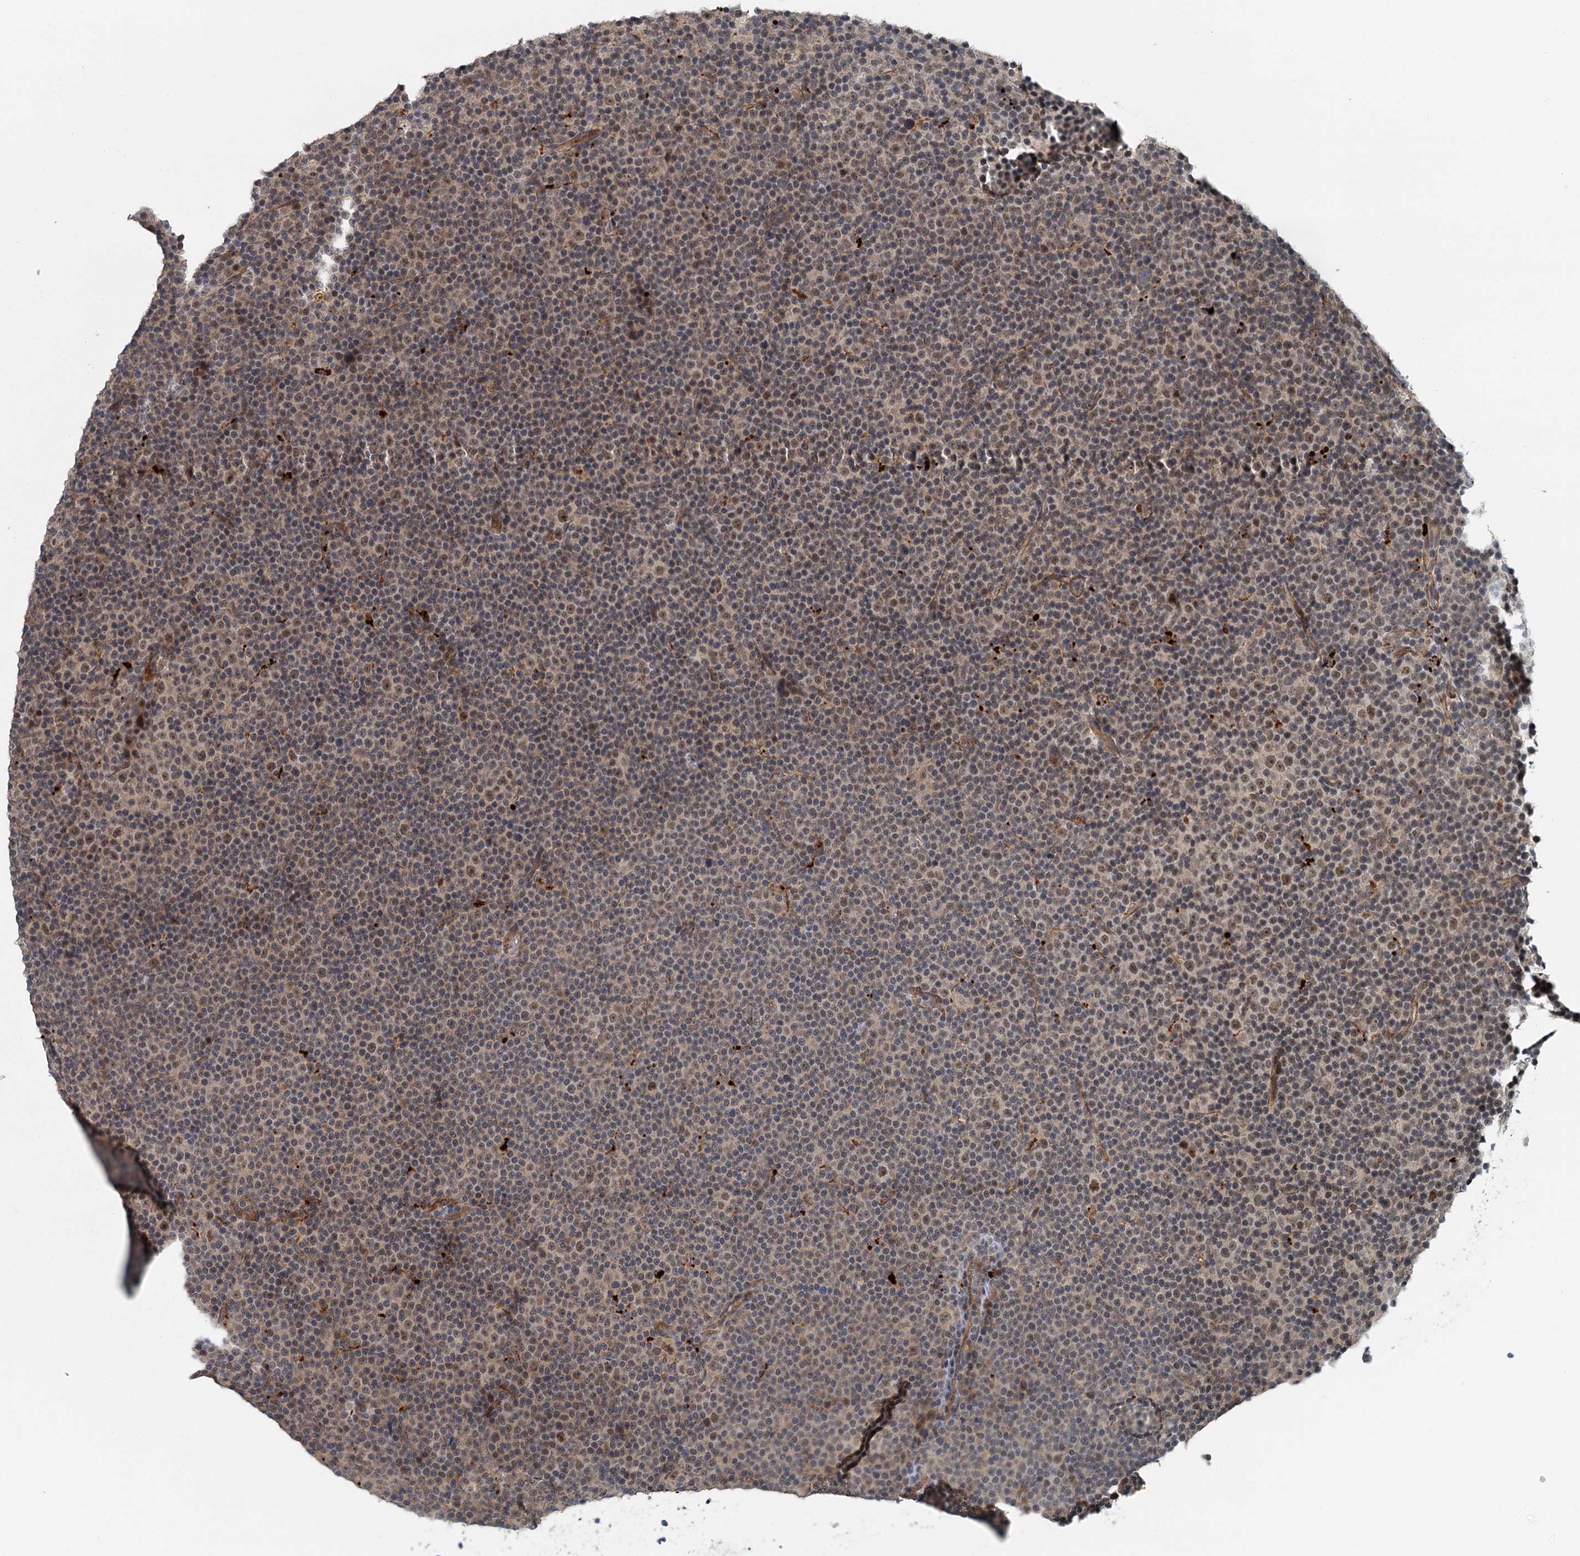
{"staining": {"intensity": "moderate", "quantity": ">75%", "location": "nuclear"}, "tissue": "lymphoma", "cell_type": "Tumor cells", "image_type": "cancer", "snomed": [{"axis": "morphology", "description": "Malignant lymphoma, non-Hodgkin's type, Low grade"}, {"axis": "topography", "description": "Lymph node"}], "caption": "The micrograph exhibits immunohistochemical staining of low-grade malignant lymphoma, non-Hodgkin's type. There is moderate nuclear expression is appreciated in approximately >75% of tumor cells.", "gene": "TAS2R42", "patient": {"sex": "female", "age": 67}}